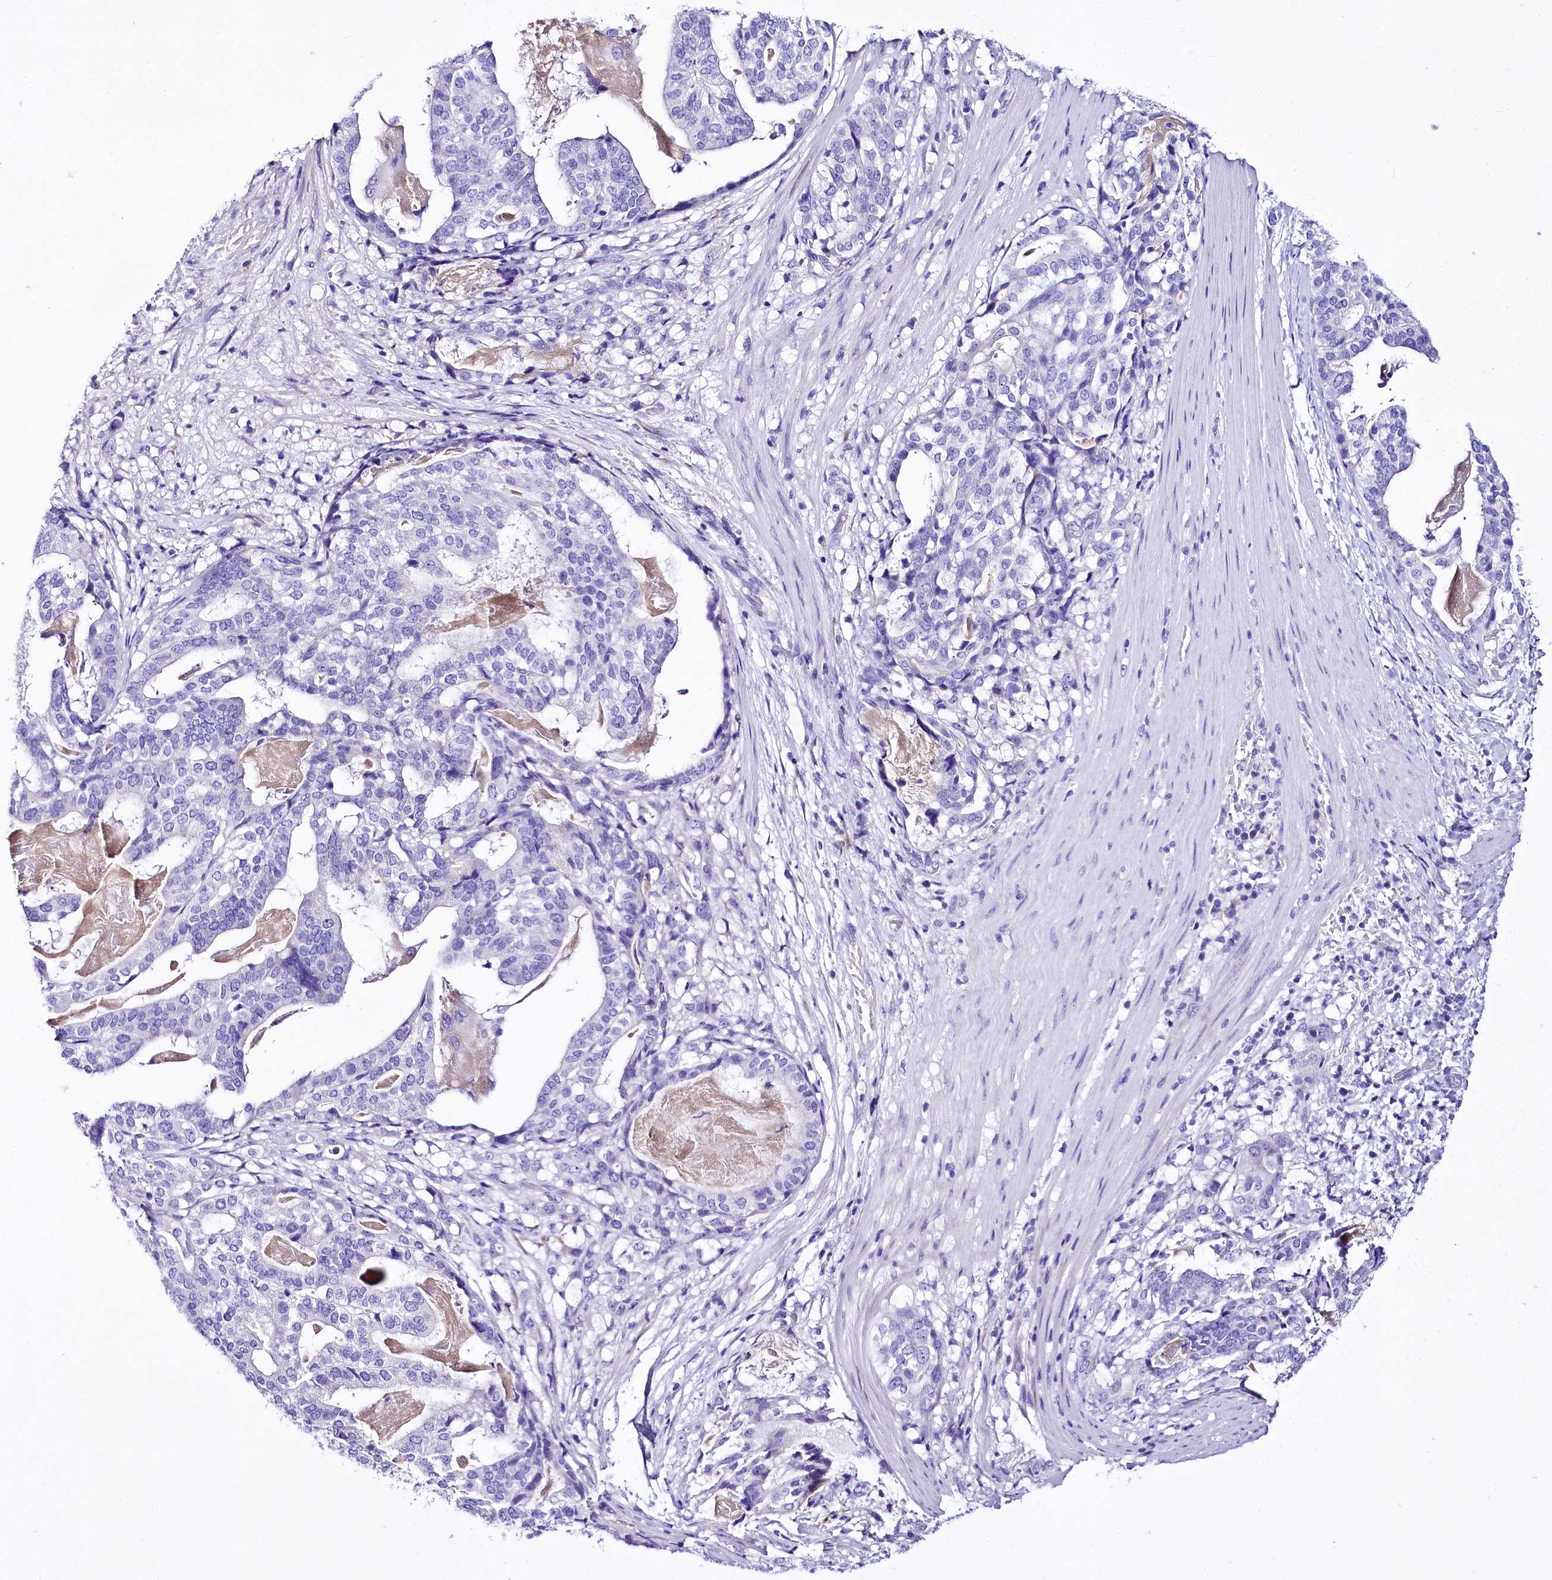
{"staining": {"intensity": "negative", "quantity": "none", "location": "none"}, "tissue": "stomach cancer", "cell_type": "Tumor cells", "image_type": "cancer", "snomed": [{"axis": "morphology", "description": "Adenocarcinoma, NOS"}, {"axis": "topography", "description": "Stomach"}], "caption": "Photomicrograph shows no protein positivity in tumor cells of adenocarcinoma (stomach) tissue. Brightfield microscopy of immunohistochemistry stained with DAB (brown) and hematoxylin (blue), captured at high magnification.", "gene": "A2ML1", "patient": {"sex": "male", "age": 48}}